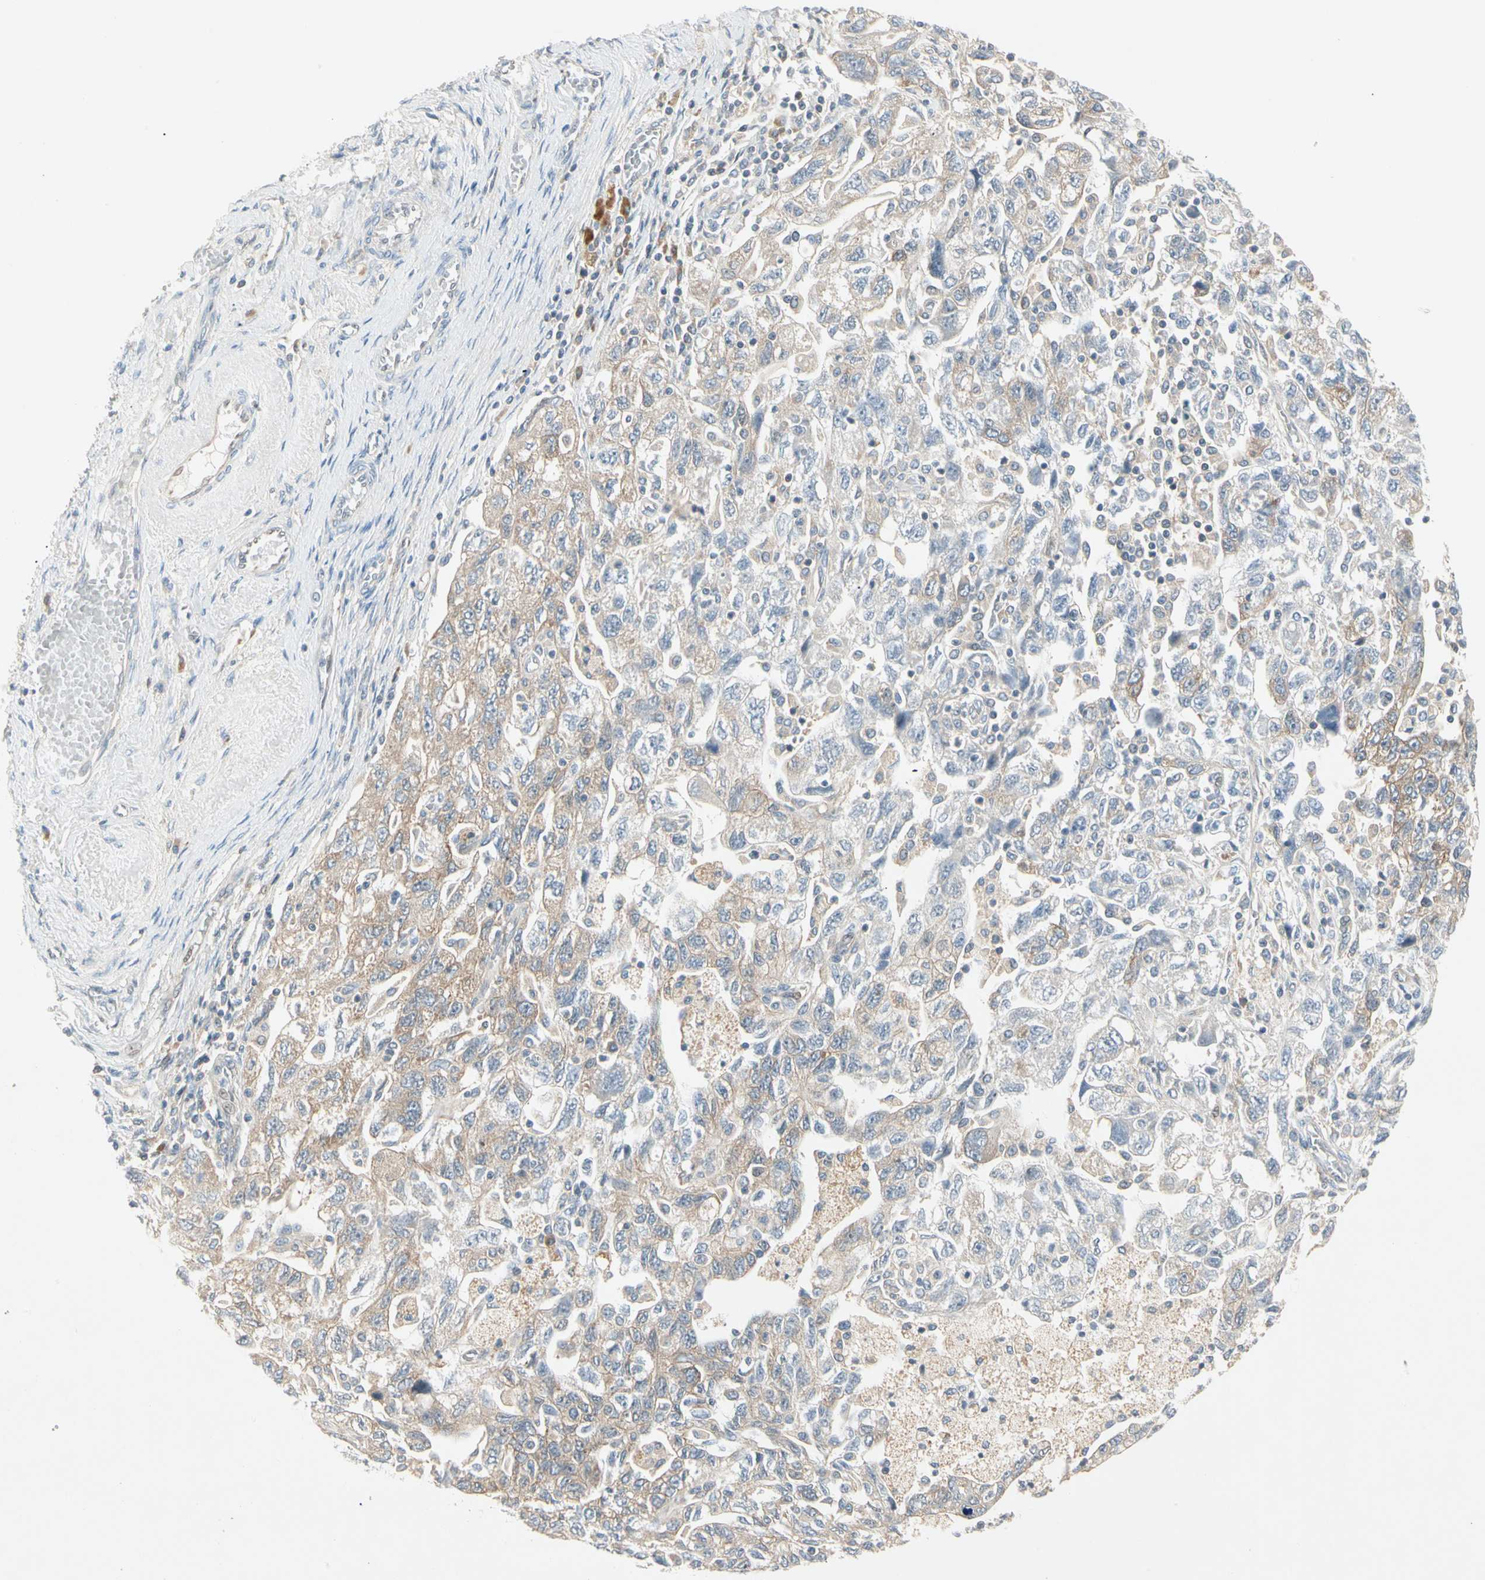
{"staining": {"intensity": "weak", "quantity": "25%-75%", "location": "cytoplasmic/membranous"}, "tissue": "ovarian cancer", "cell_type": "Tumor cells", "image_type": "cancer", "snomed": [{"axis": "morphology", "description": "Carcinoma, NOS"}, {"axis": "morphology", "description": "Cystadenocarcinoma, serous, NOS"}, {"axis": "topography", "description": "Ovary"}], "caption": "Immunohistochemical staining of ovarian cancer (carcinoma) demonstrates weak cytoplasmic/membranous protein staining in approximately 25%-75% of tumor cells.", "gene": "IL1R1", "patient": {"sex": "female", "age": 69}}